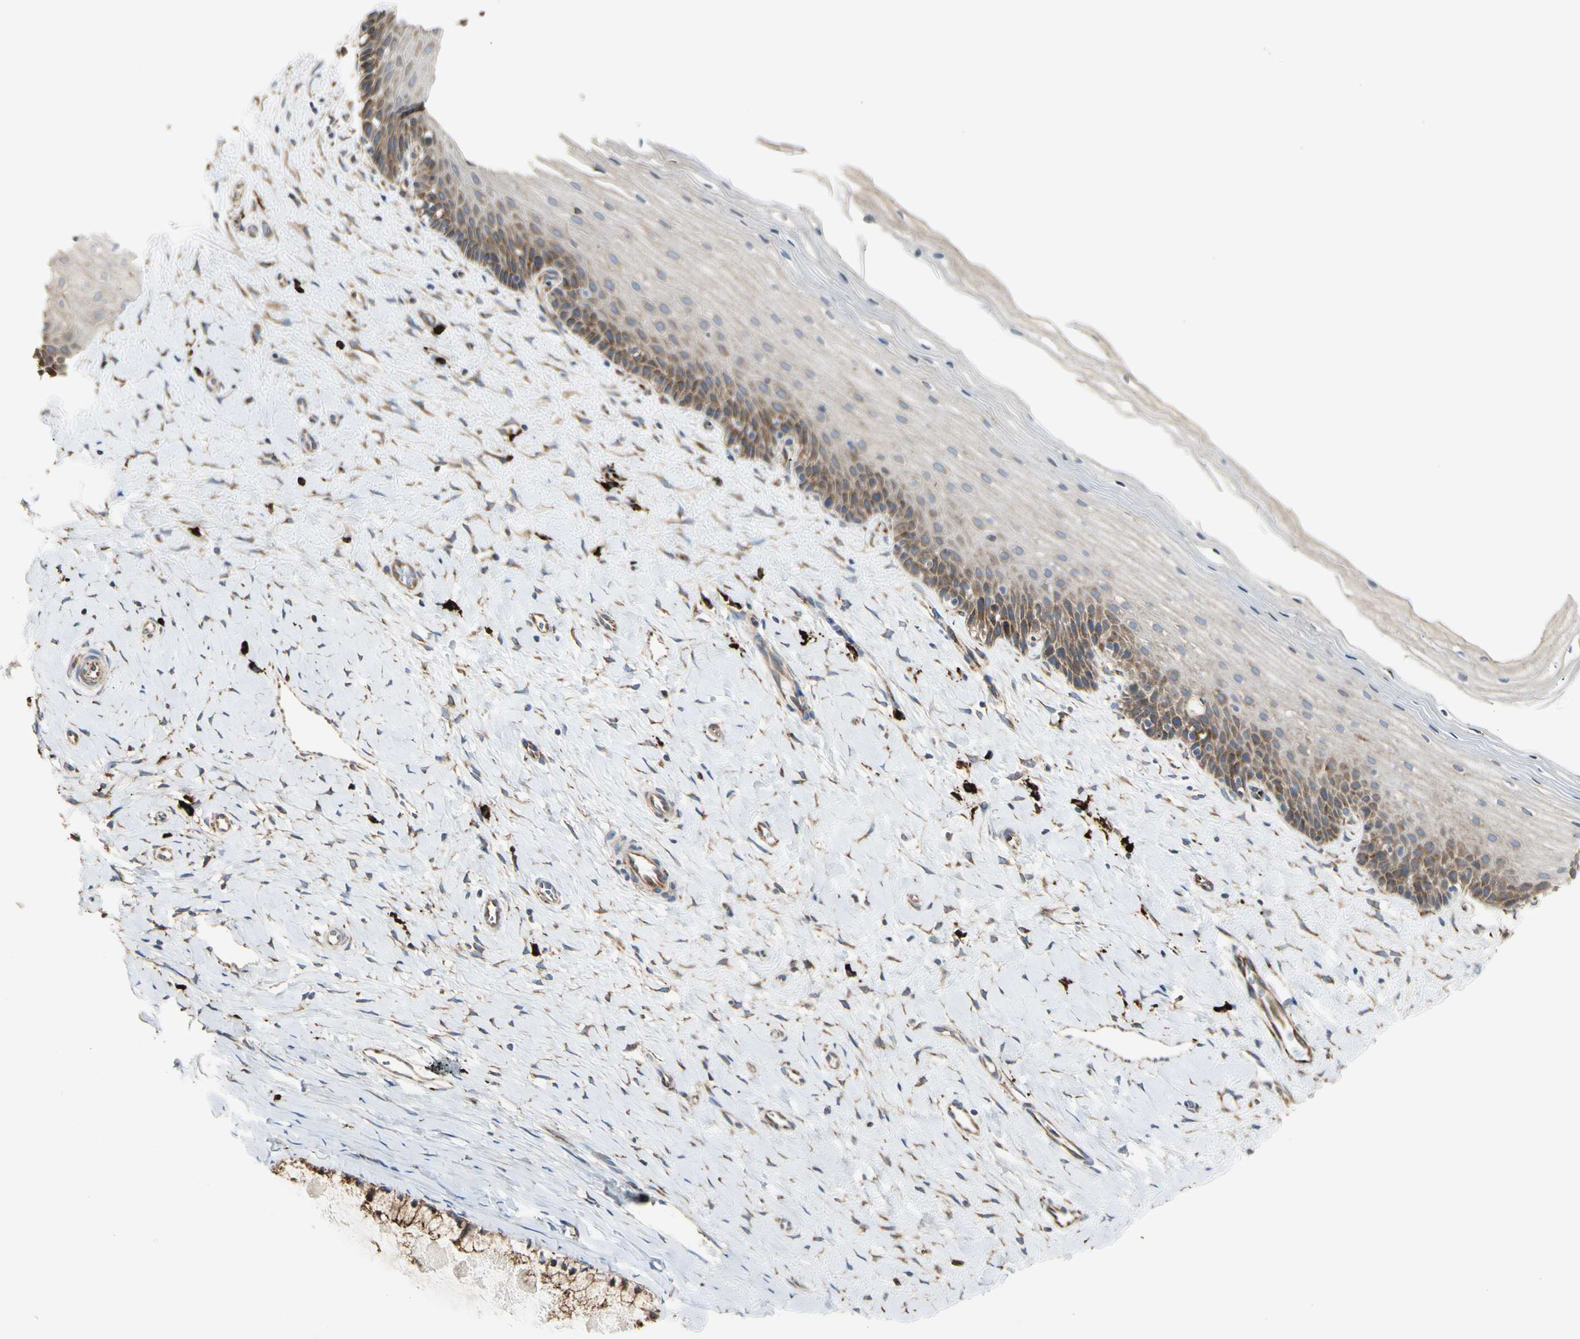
{"staining": {"intensity": "strong", "quantity": ">75%", "location": "cytoplasmic/membranous"}, "tissue": "cervix", "cell_type": "Glandular cells", "image_type": "normal", "snomed": [{"axis": "morphology", "description": "Normal tissue, NOS"}, {"axis": "topography", "description": "Cervix"}], "caption": "The histopathology image exhibits staining of normal cervix, revealing strong cytoplasmic/membranous protein staining (brown color) within glandular cells.", "gene": "HSP90B1", "patient": {"sex": "female", "age": 39}}